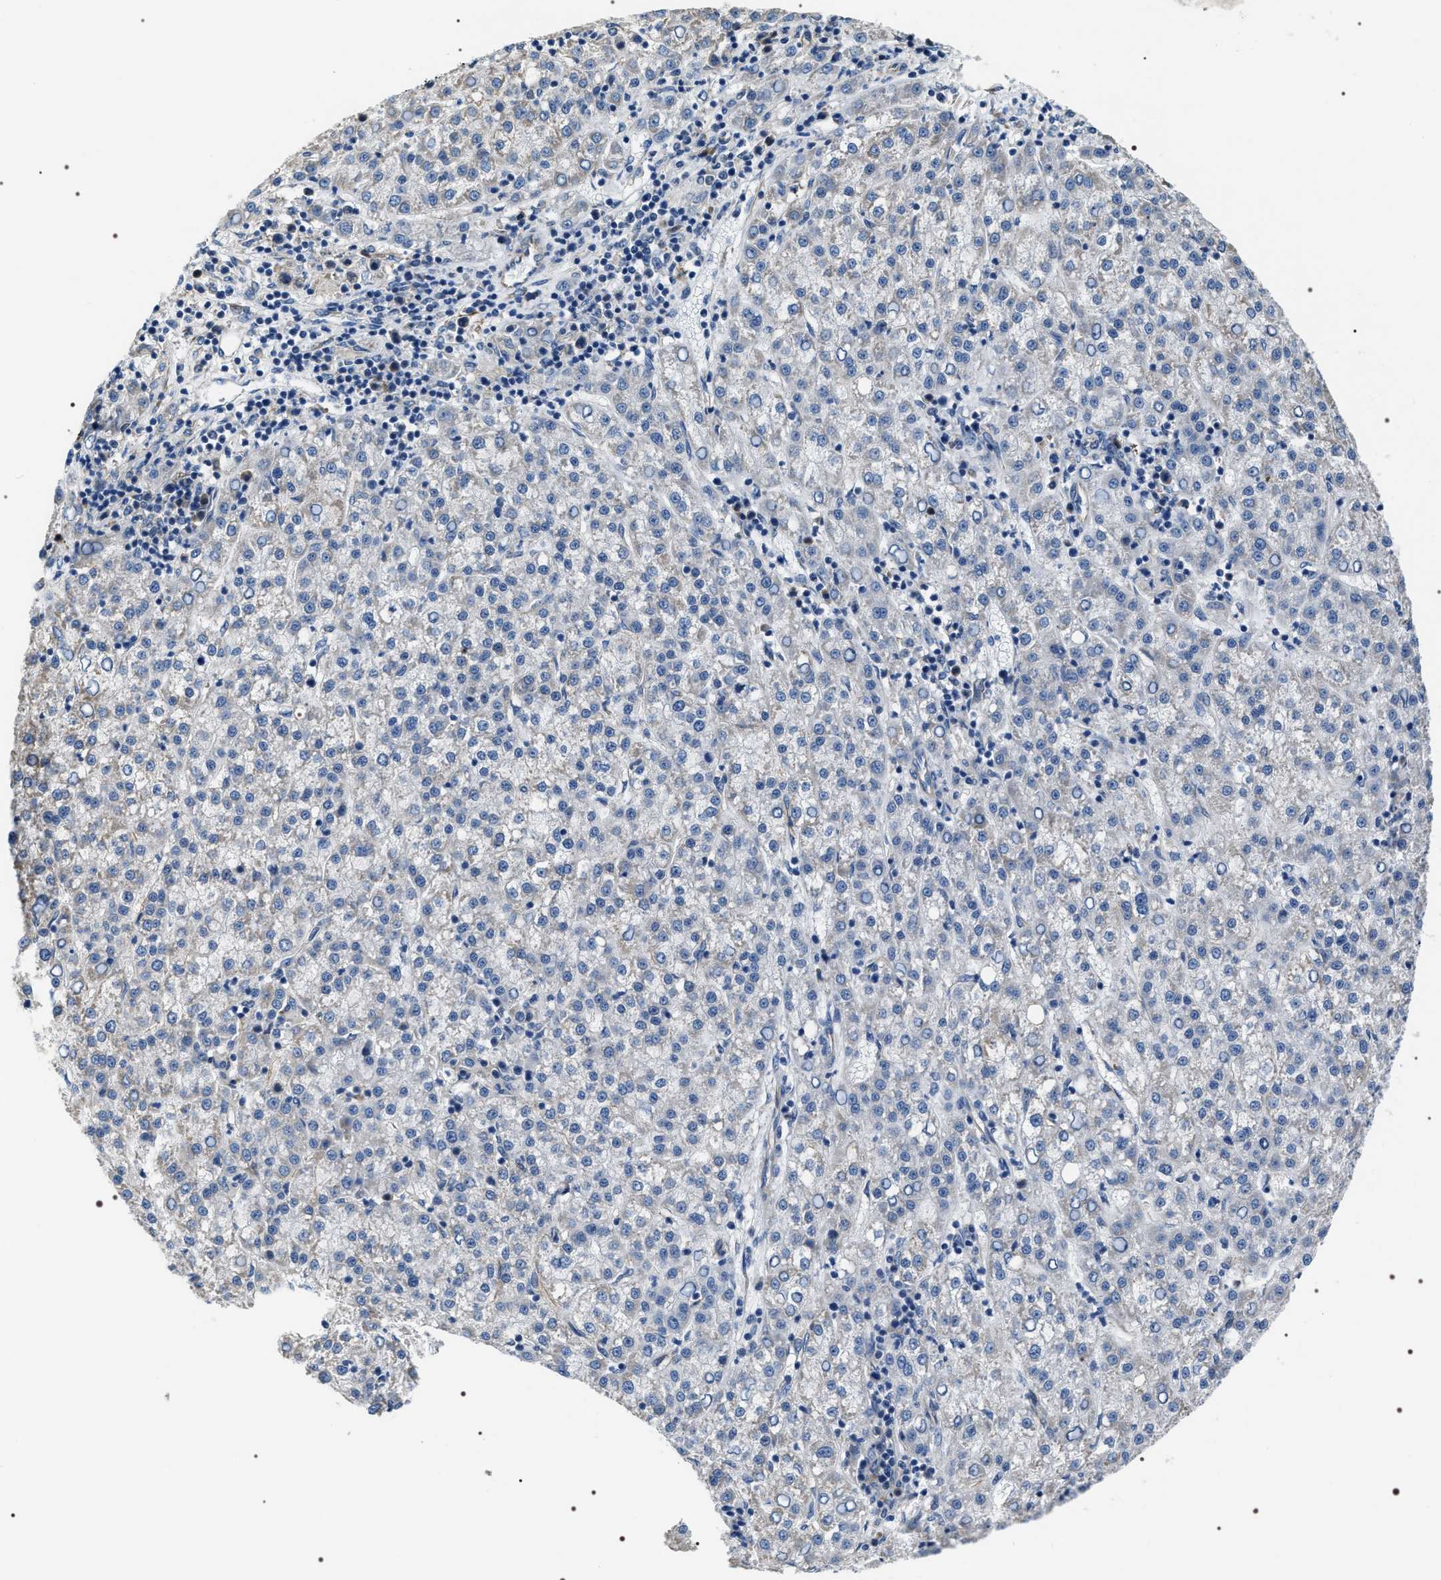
{"staining": {"intensity": "negative", "quantity": "none", "location": "none"}, "tissue": "liver cancer", "cell_type": "Tumor cells", "image_type": "cancer", "snomed": [{"axis": "morphology", "description": "Carcinoma, Hepatocellular, NOS"}, {"axis": "topography", "description": "Liver"}], "caption": "Tumor cells show no significant protein expression in liver cancer (hepatocellular carcinoma).", "gene": "PKD1L1", "patient": {"sex": "female", "age": 58}}